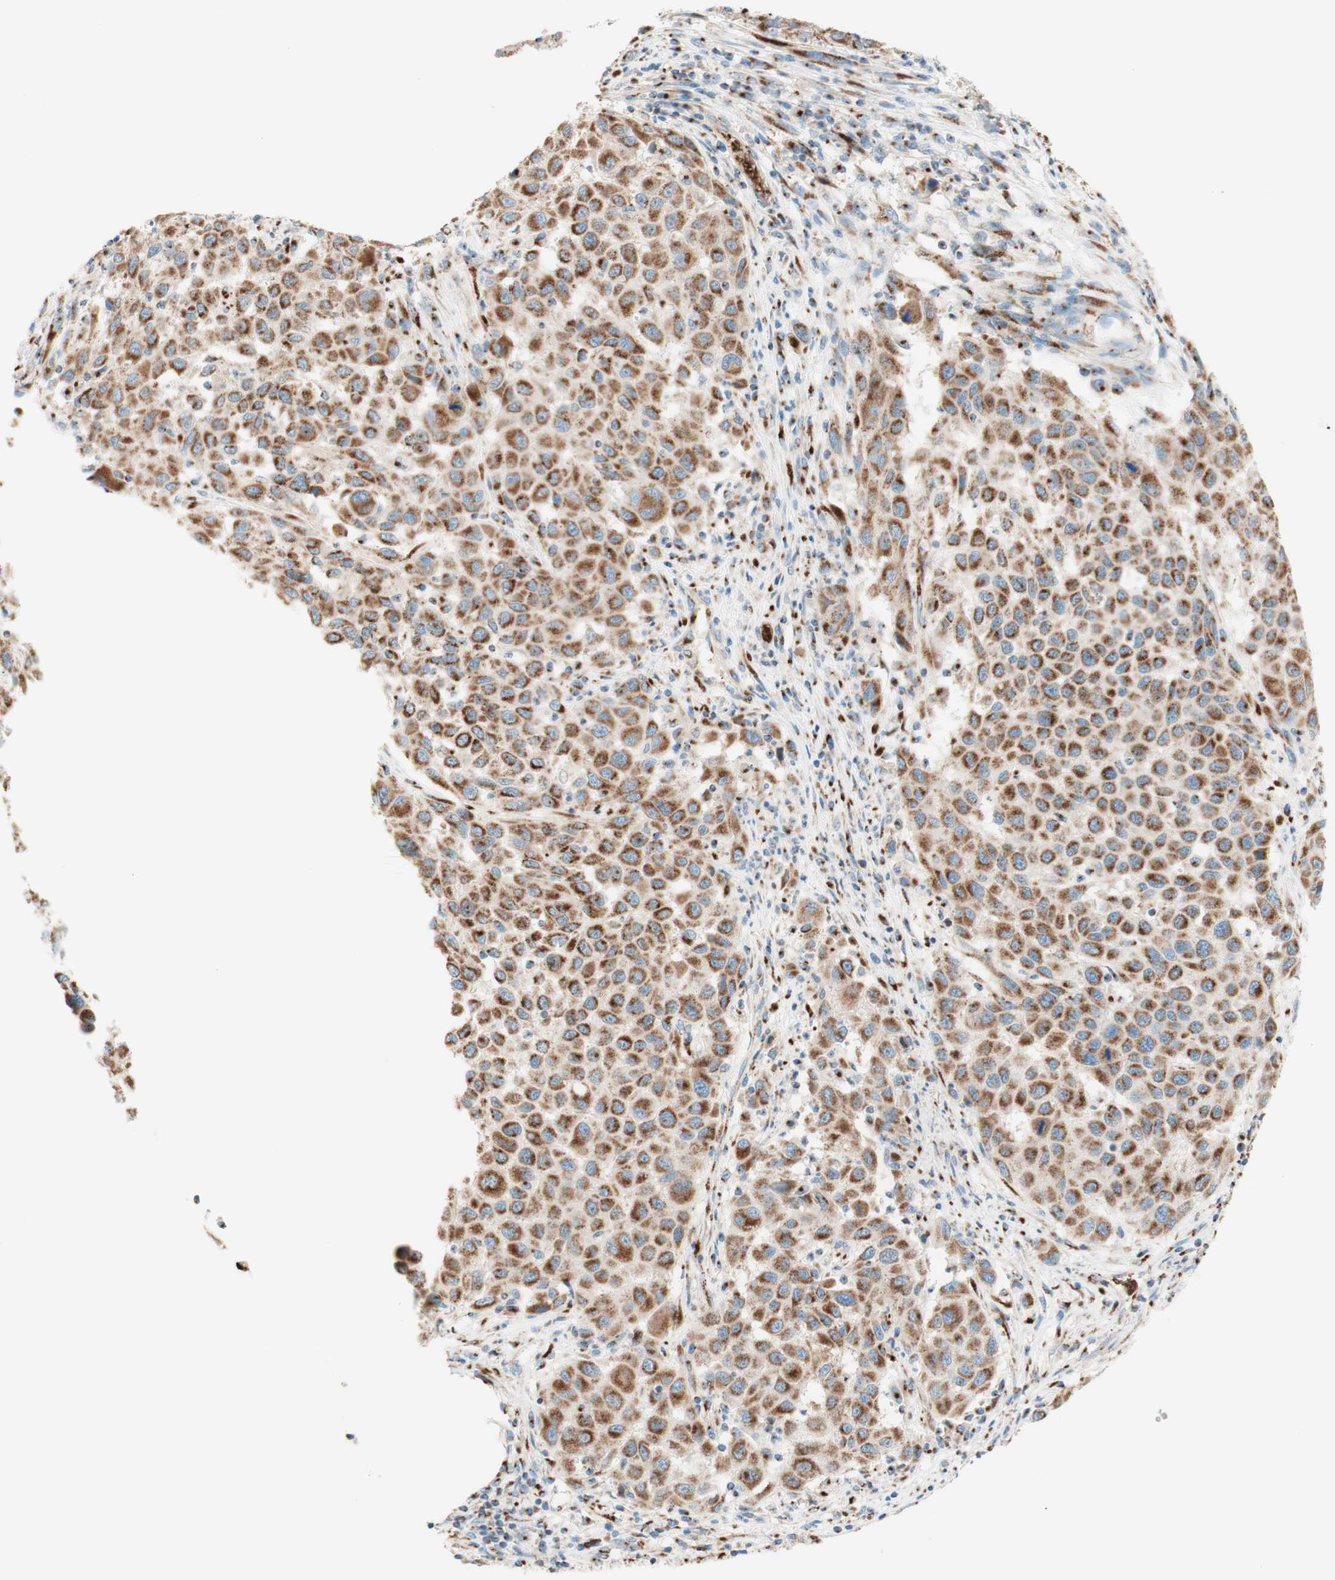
{"staining": {"intensity": "moderate", "quantity": ">75%", "location": "cytoplasmic/membranous"}, "tissue": "melanoma", "cell_type": "Tumor cells", "image_type": "cancer", "snomed": [{"axis": "morphology", "description": "Malignant melanoma, Metastatic site"}, {"axis": "topography", "description": "Lymph node"}], "caption": "Protein expression analysis of melanoma displays moderate cytoplasmic/membranous staining in about >75% of tumor cells.", "gene": "GOLGB1", "patient": {"sex": "male", "age": 61}}